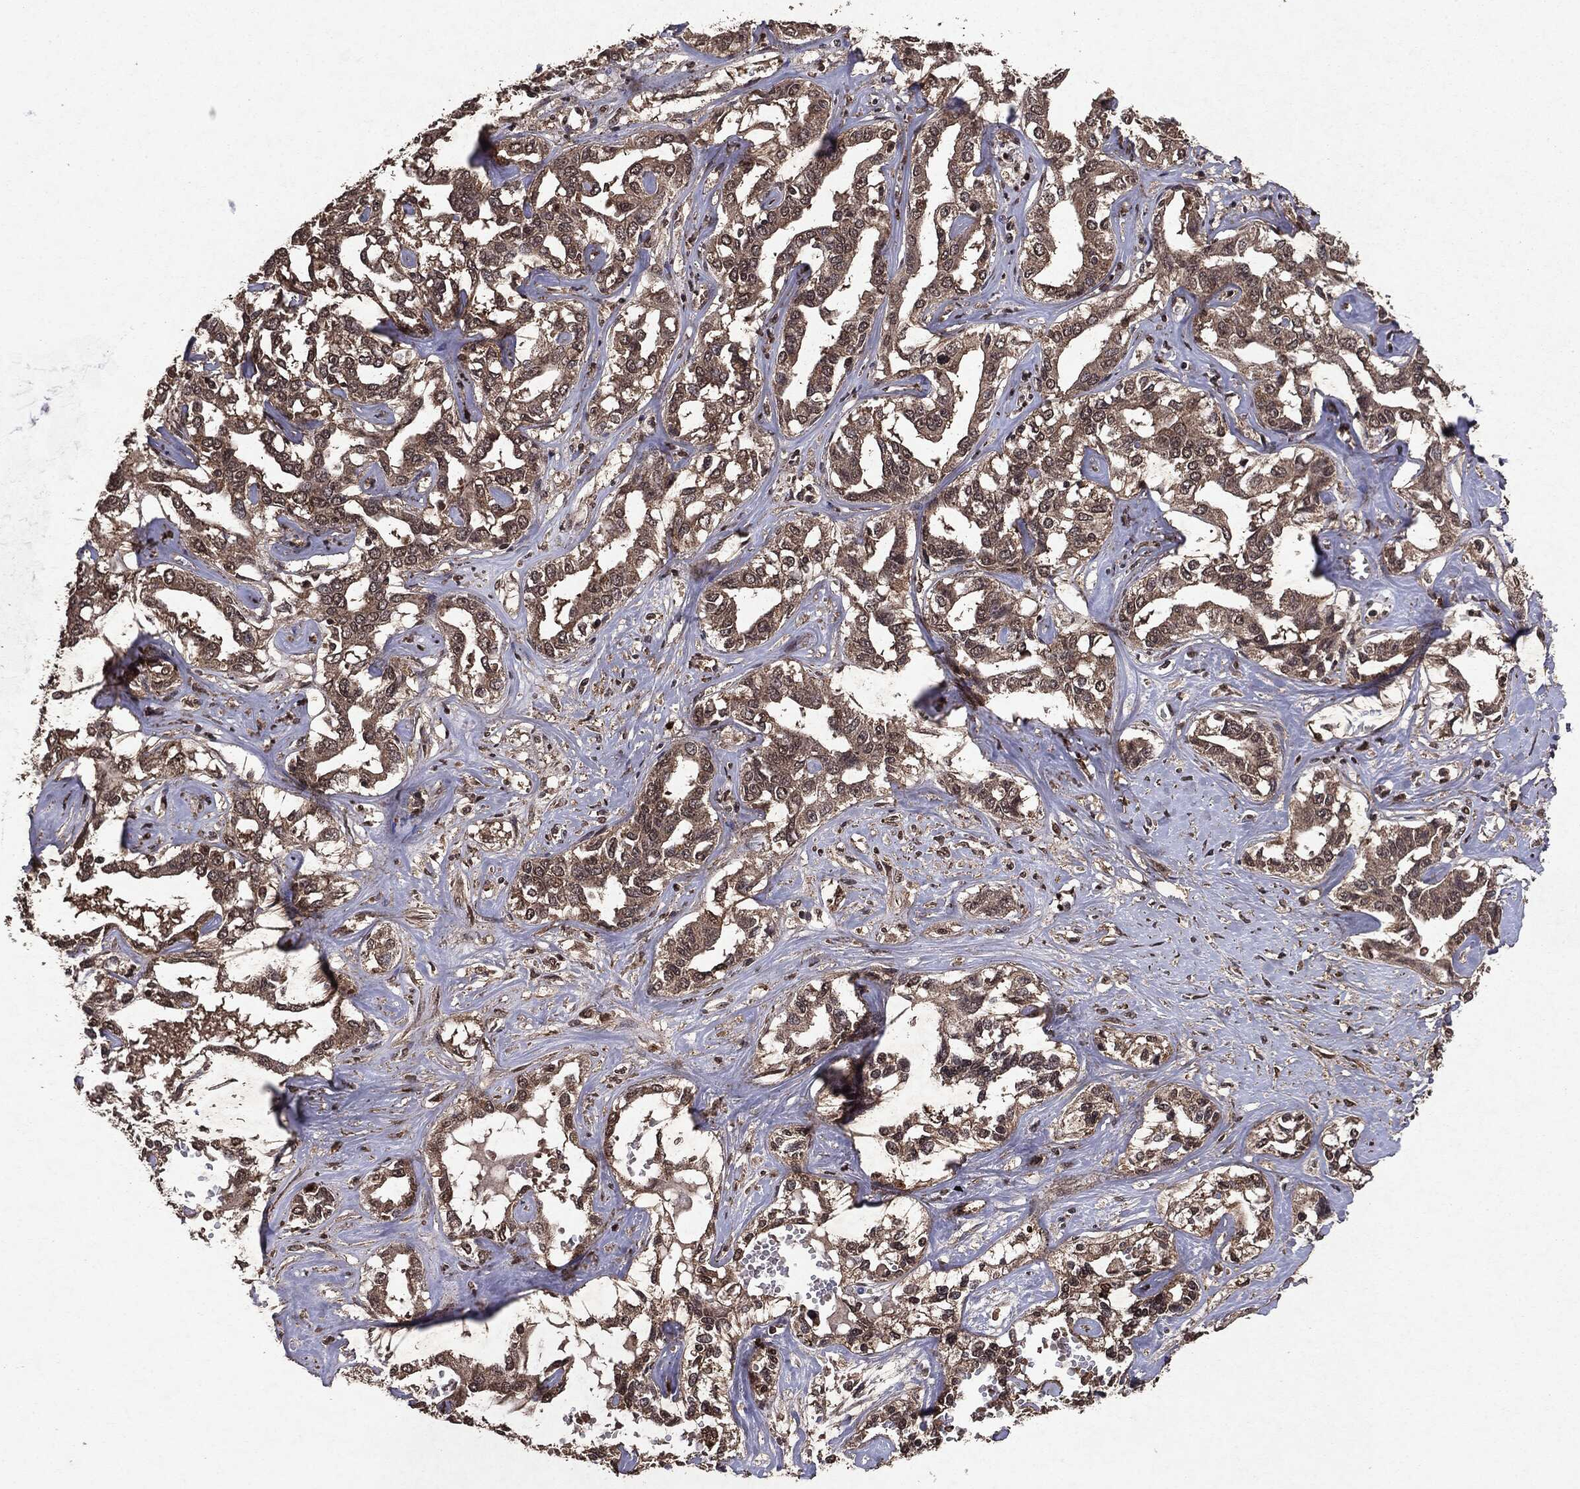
{"staining": {"intensity": "weak", "quantity": ">75%", "location": "cytoplasmic/membranous"}, "tissue": "liver cancer", "cell_type": "Tumor cells", "image_type": "cancer", "snomed": [{"axis": "morphology", "description": "Cholangiocarcinoma"}, {"axis": "topography", "description": "Liver"}], "caption": "Cholangiocarcinoma (liver) stained for a protein (brown) shows weak cytoplasmic/membranous positive positivity in about >75% of tumor cells.", "gene": "PEBP1", "patient": {"sex": "male", "age": 59}}